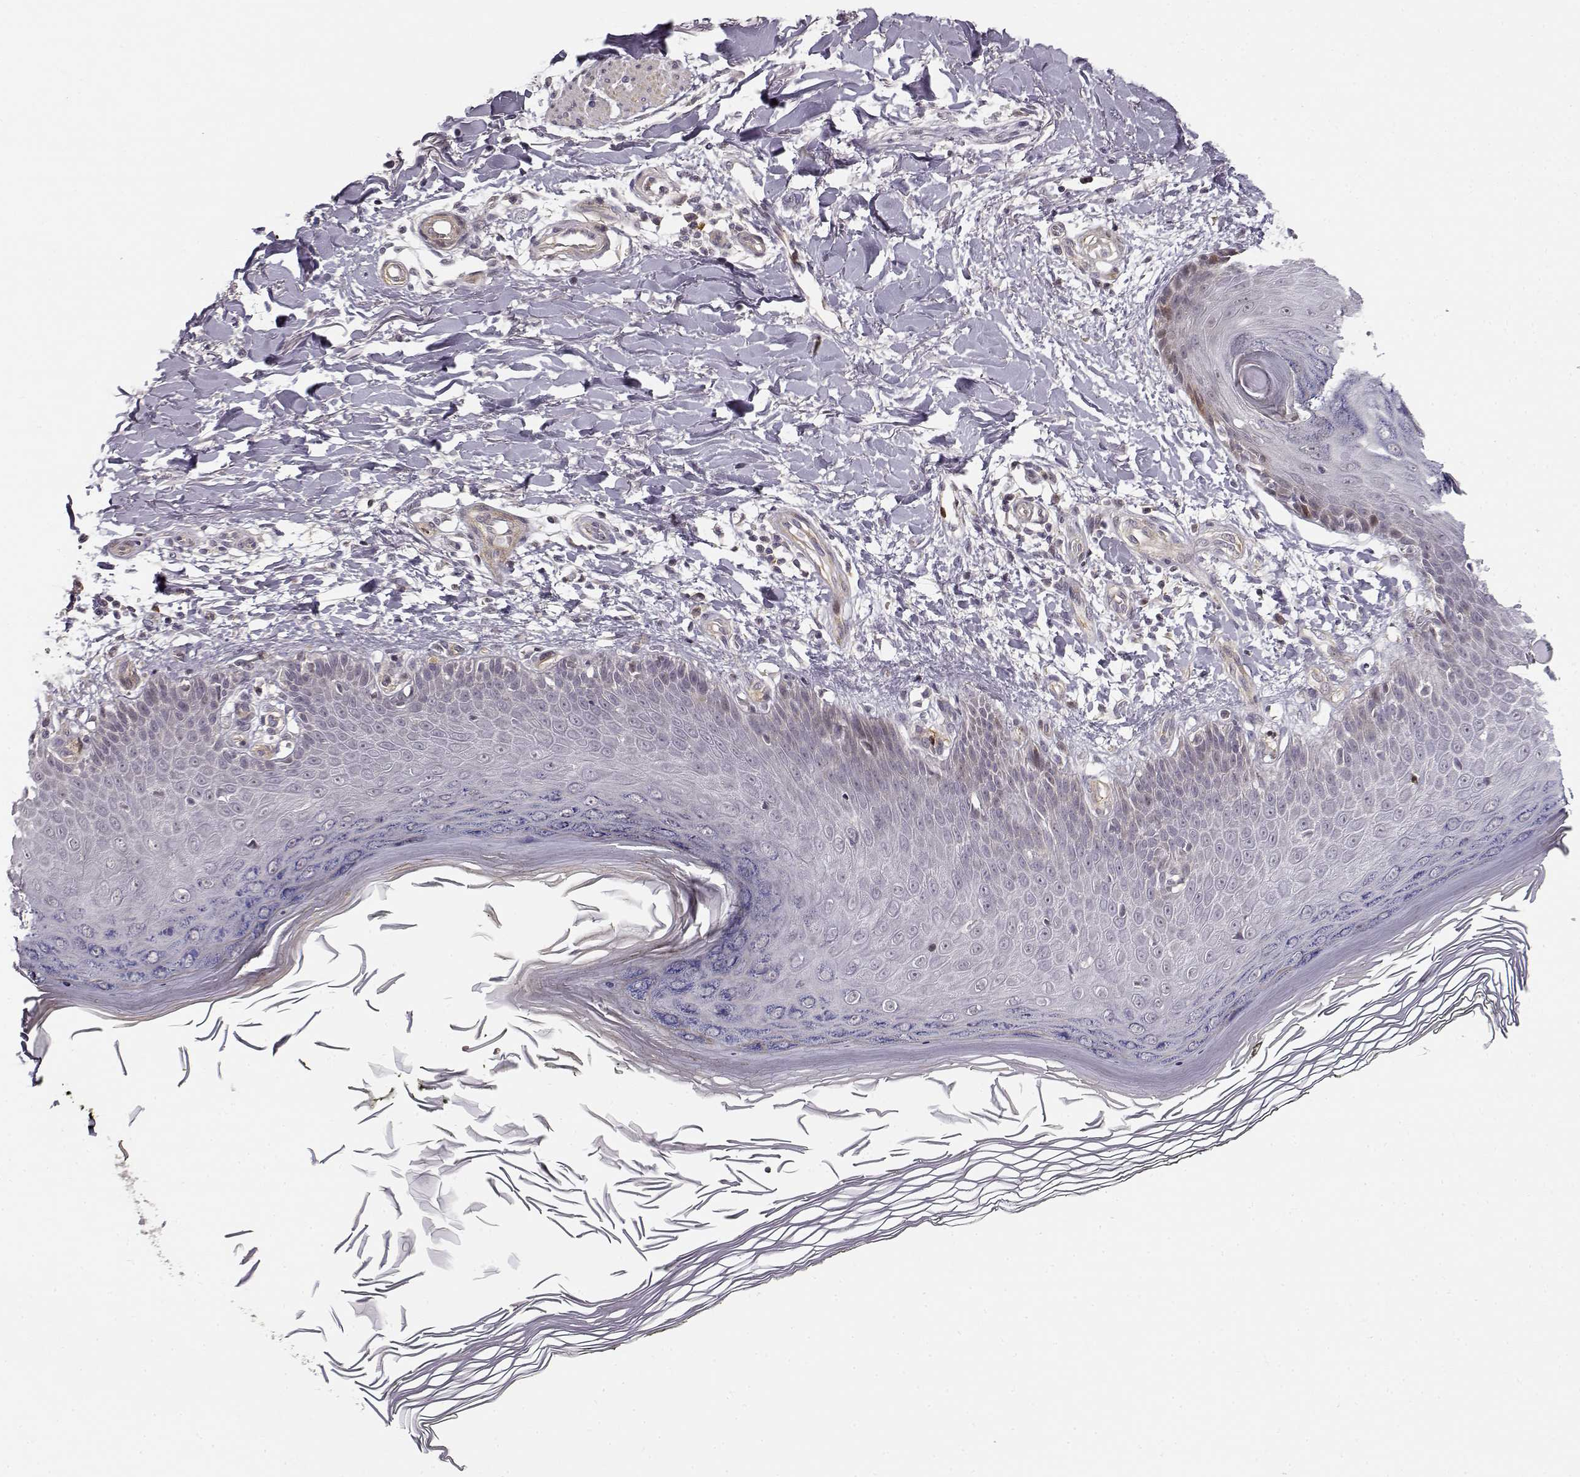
{"staining": {"intensity": "negative", "quantity": "none", "location": "none"}, "tissue": "skin", "cell_type": "Fibroblasts", "image_type": "normal", "snomed": [{"axis": "morphology", "description": "Normal tissue, NOS"}, {"axis": "topography", "description": "Skin"}], "caption": "This is an immunohistochemistry (IHC) photomicrograph of normal human skin. There is no staining in fibroblasts.", "gene": "RGS9BP", "patient": {"sex": "female", "age": 62}}